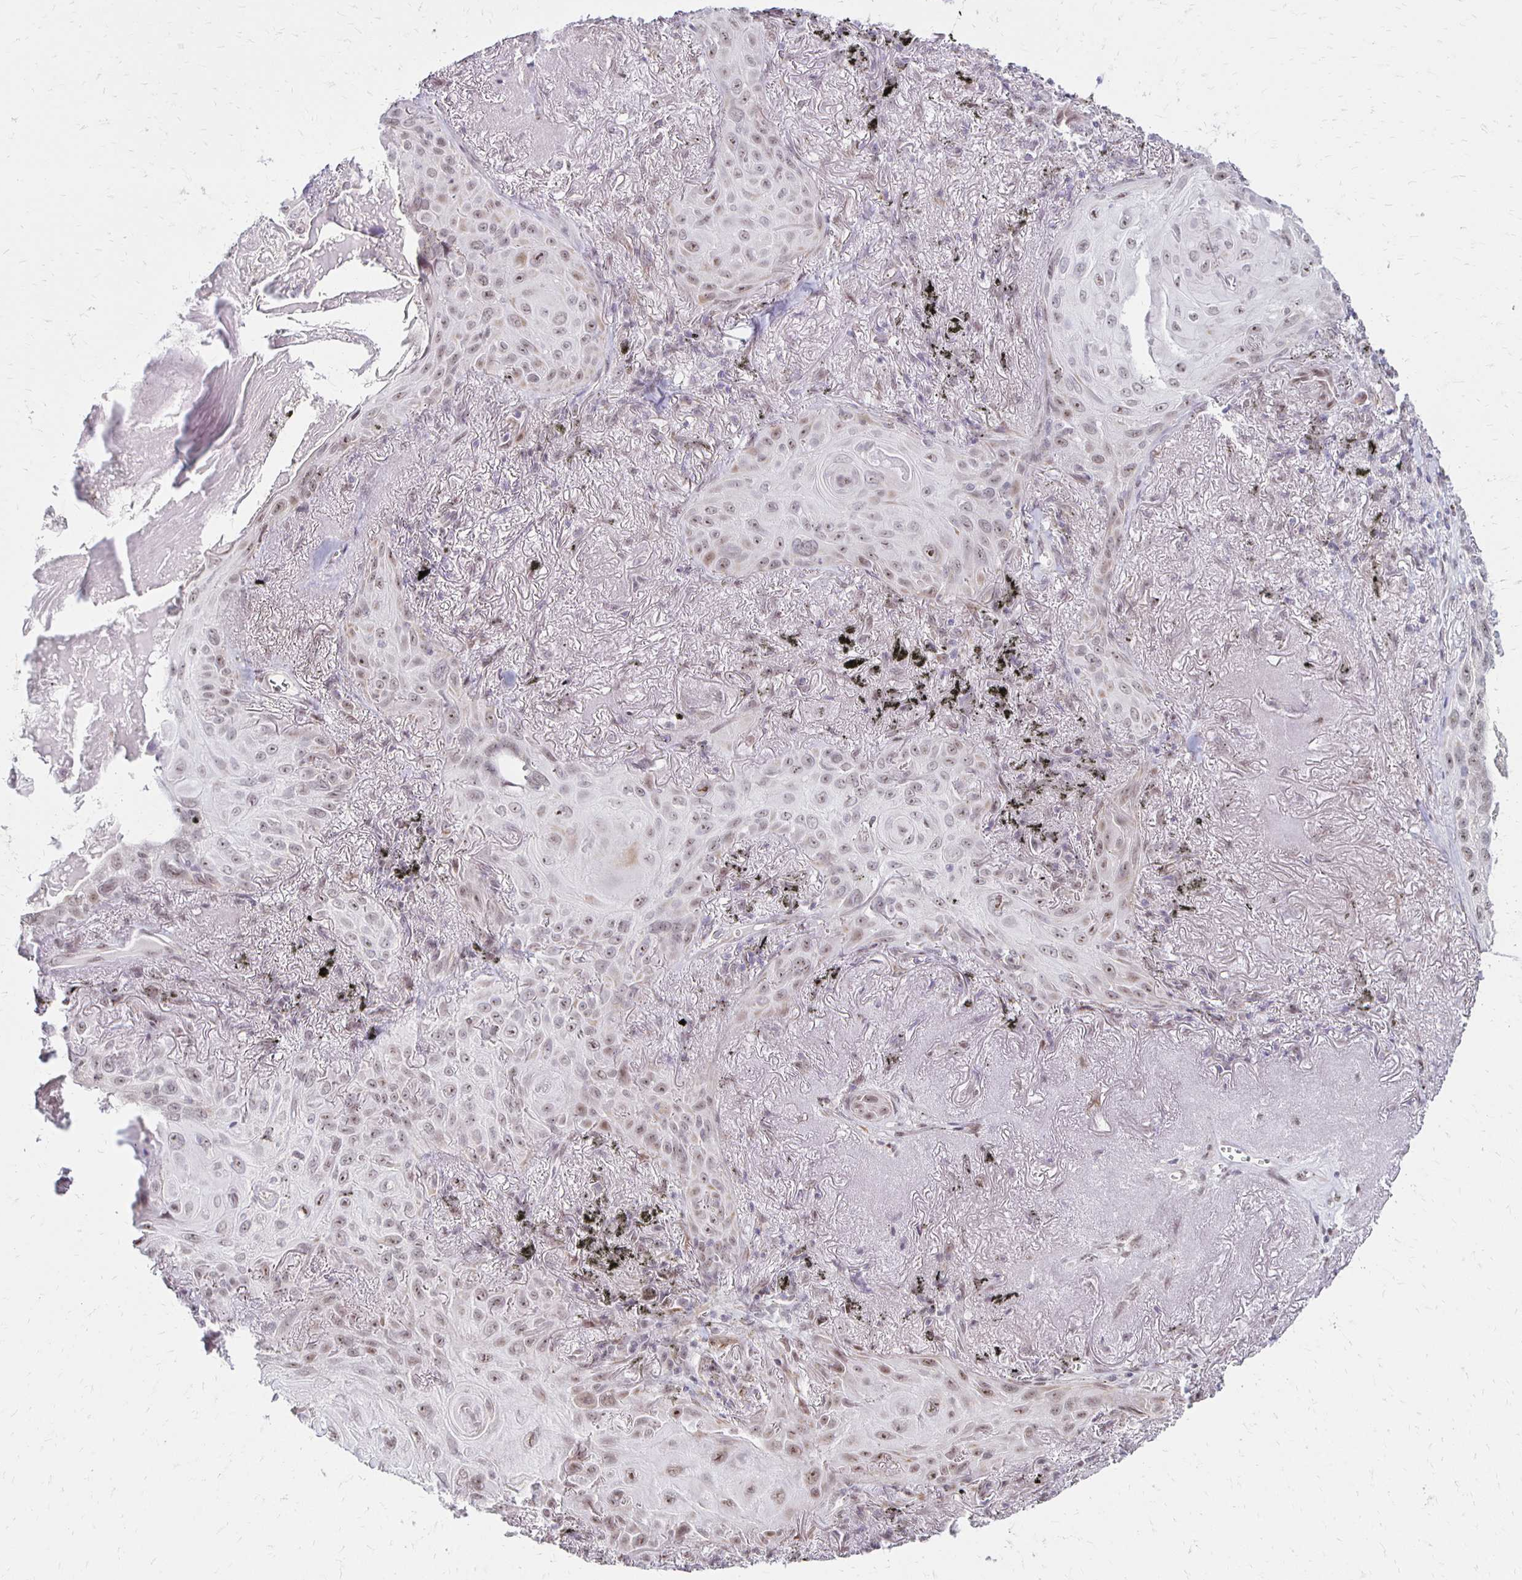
{"staining": {"intensity": "weak", "quantity": "25%-75%", "location": "nuclear"}, "tissue": "lung cancer", "cell_type": "Tumor cells", "image_type": "cancer", "snomed": [{"axis": "morphology", "description": "Squamous cell carcinoma, NOS"}, {"axis": "topography", "description": "Lung"}], "caption": "Immunohistochemistry (DAB) staining of human squamous cell carcinoma (lung) exhibits weak nuclear protein staining in about 25%-75% of tumor cells.", "gene": "DAGLA", "patient": {"sex": "male", "age": 79}}